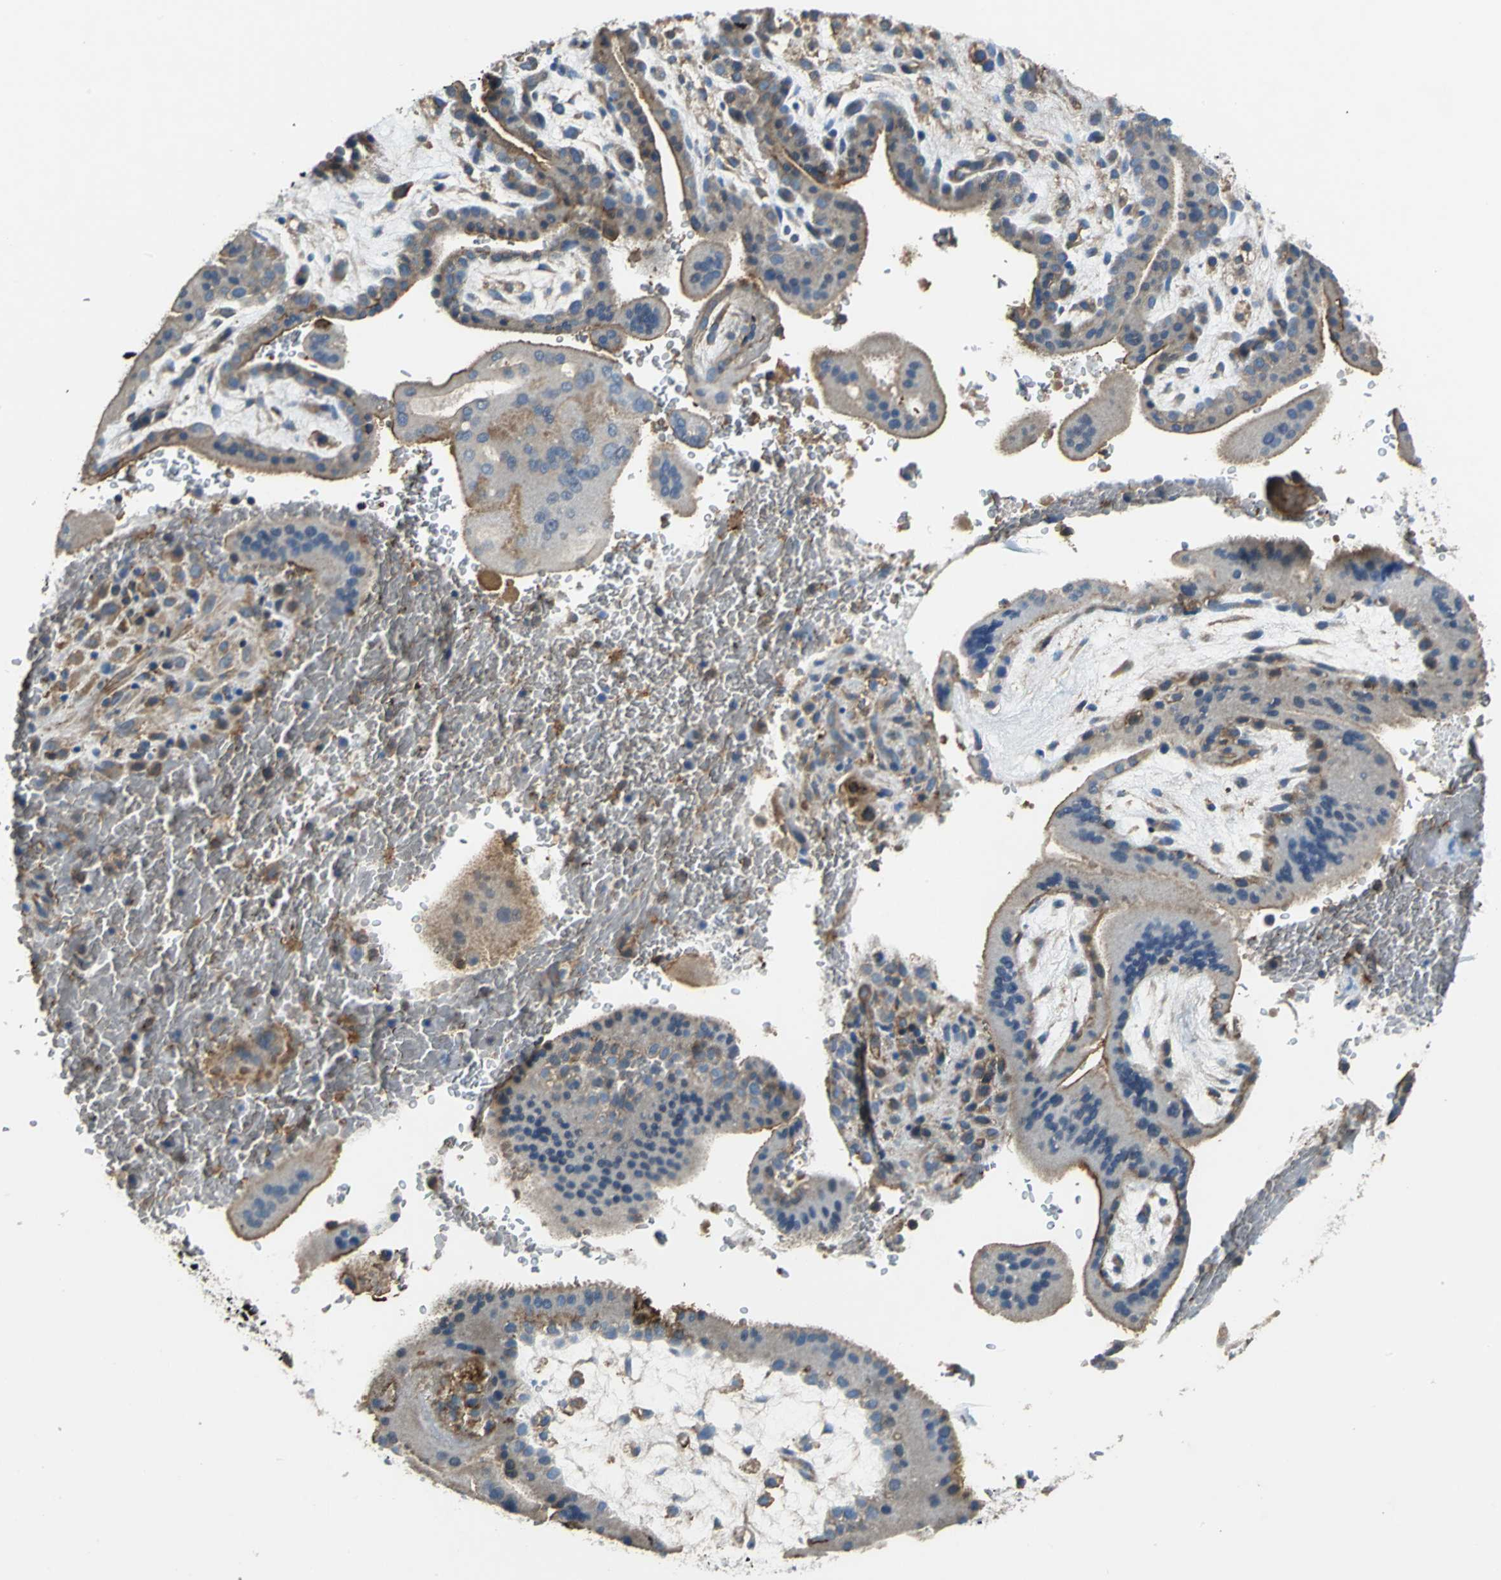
{"staining": {"intensity": "strong", "quantity": ">75%", "location": "cytoplasmic/membranous"}, "tissue": "placenta", "cell_type": "Decidual cells", "image_type": "normal", "snomed": [{"axis": "morphology", "description": "Normal tissue, NOS"}, {"axis": "topography", "description": "Placenta"}], "caption": "Immunohistochemical staining of benign placenta exhibits high levels of strong cytoplasmic/membranous staining in about >75% of decidual cells.", "gene": "PARVA", "patient": {"sex": "female", "age": 35}}